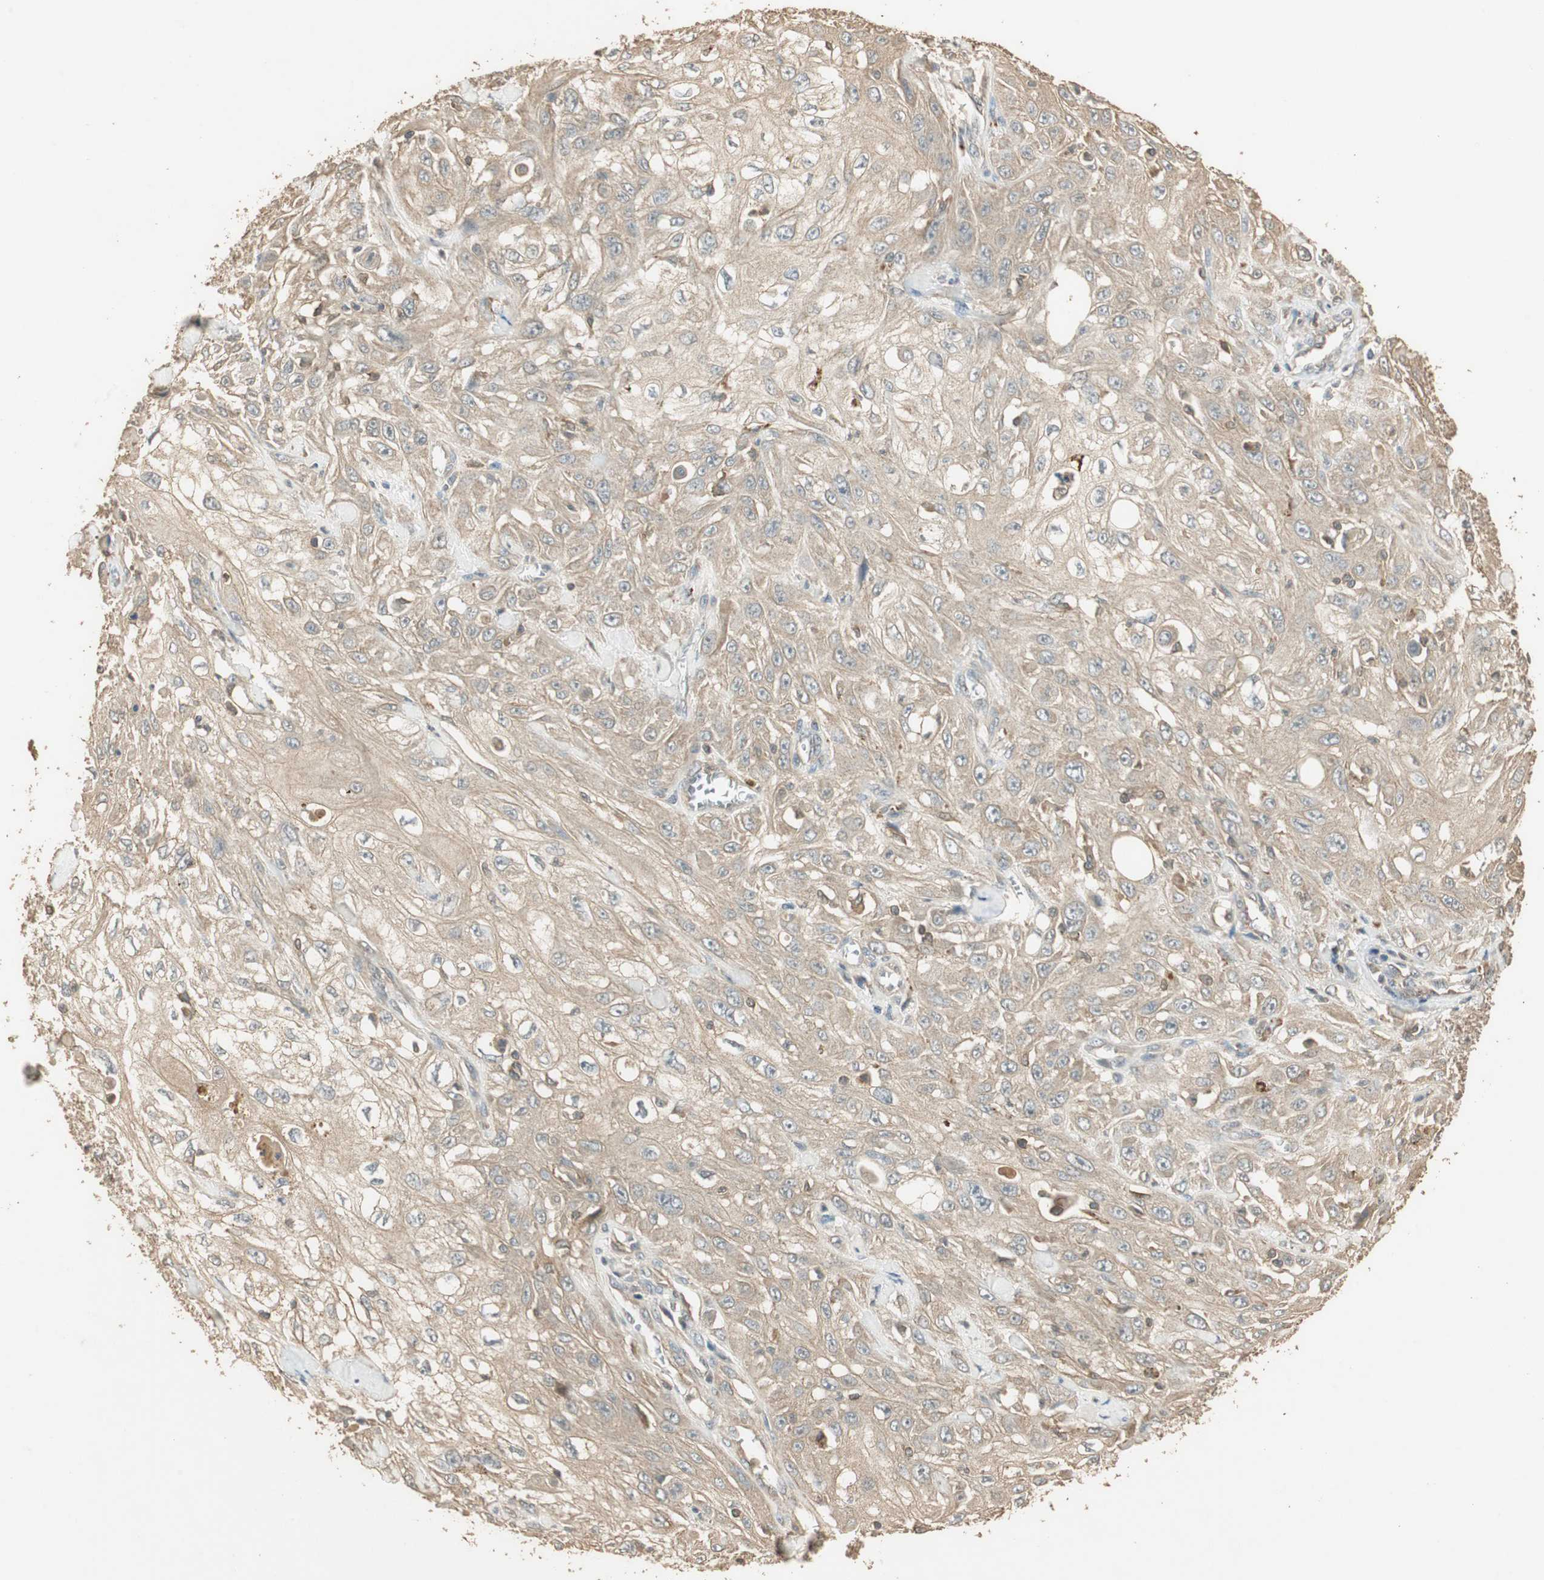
{"staining": {"intensity": "weak", "quantity": ">75%", "location": "cytoplasmic/membranous"}, "tissue": "skin cancer", "cell_type": "Tumor cells", "image_type": "cancer", "snomed": [{"axis": "morphology", "description": "Squamous cell carcinoma, NOS"}, {"axis": "morphology", "description": "Squamous cell carcinoma, metastatic, NOS"}, {"axis": "topography", "description": "Skin"}, {"axis": "topography", "description": "Lymph node"}], "caption": "Skin cancer (metastatic squamous cell carcinoma) stained for a protein (brown) reveals weak cytoplasmic/membranous positive expression in about >75% of tumor cells.", "gene": "USP2", "patient": {"sex": "male", "age": 75}}